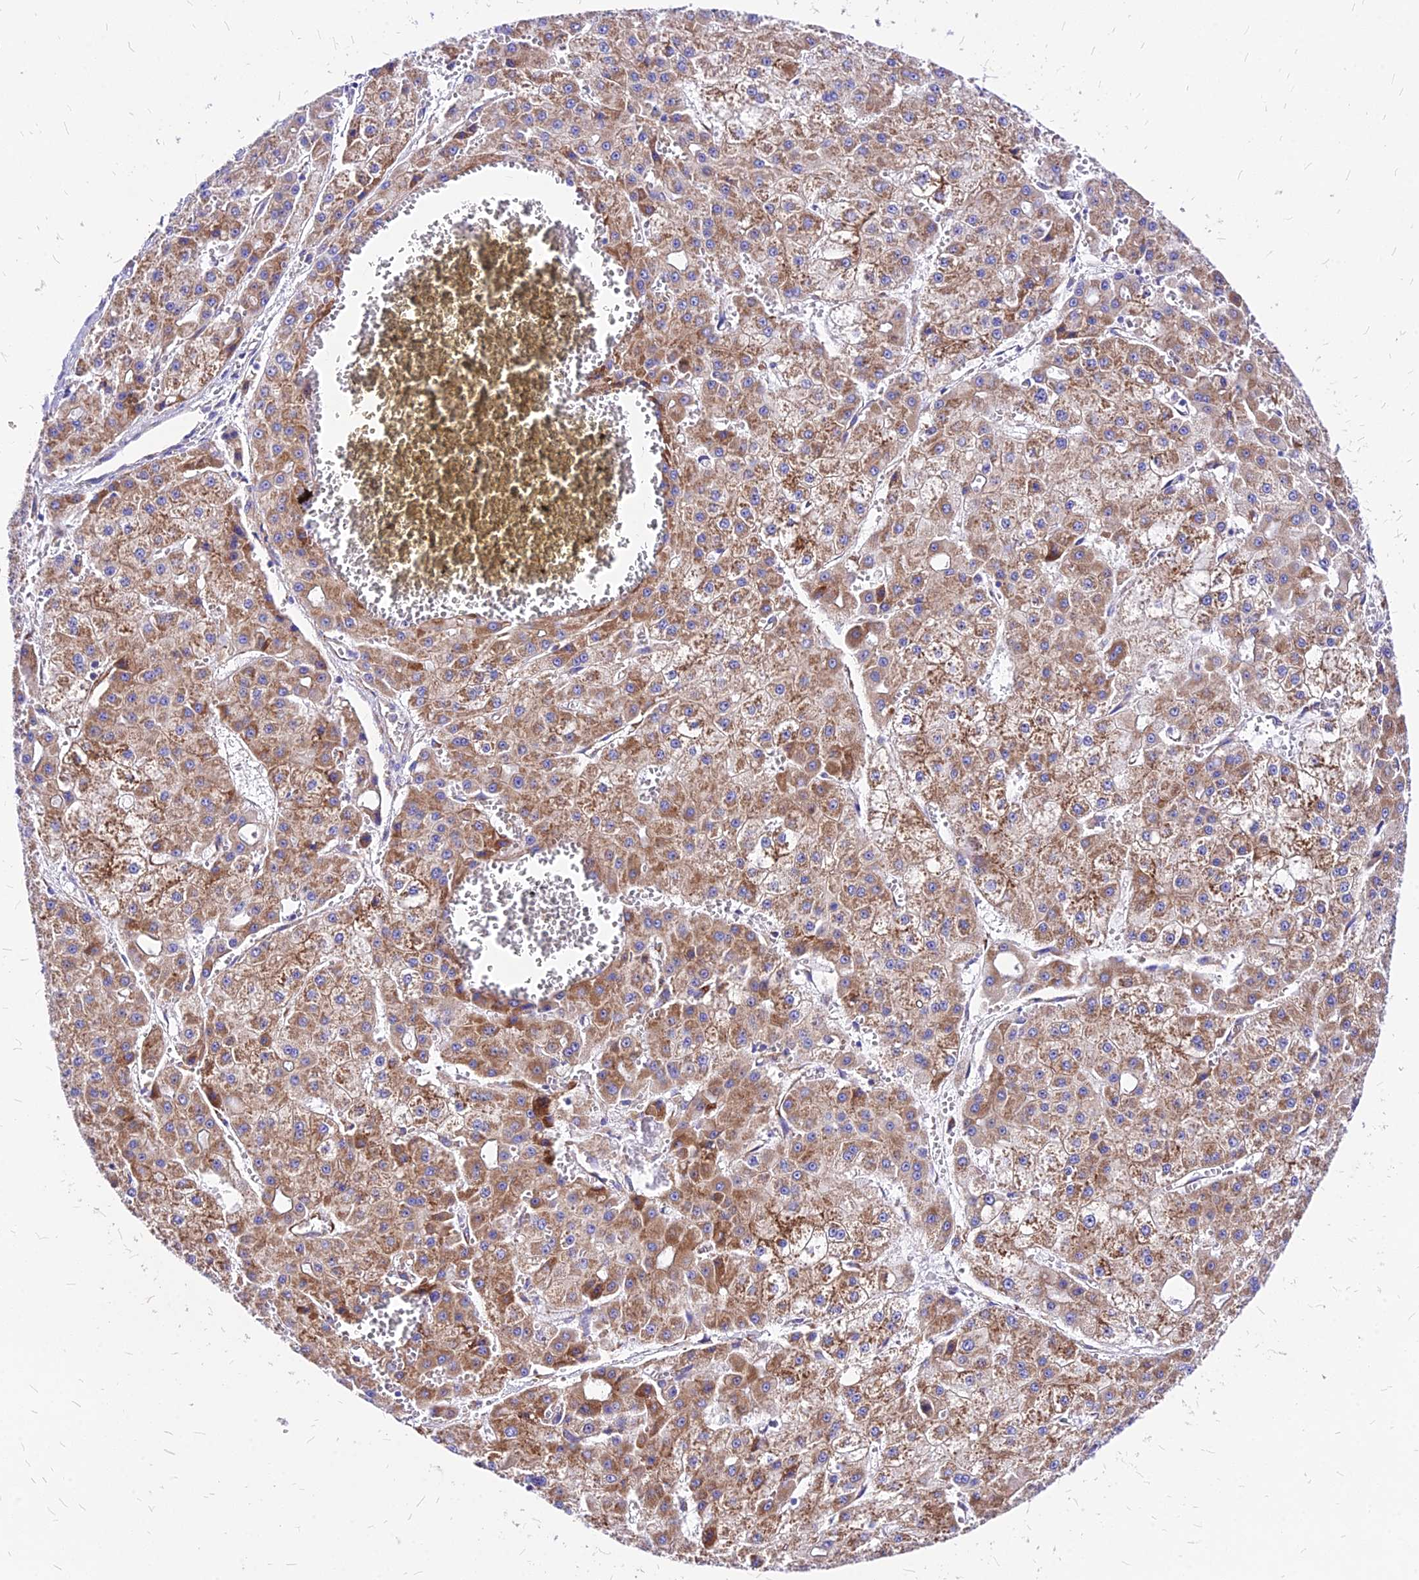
{"staining": {"intensity": "moderate", "quantity": ">75%", "location": "cytoplasmic/membranous"}, "tissue": "liver cancer", "cell_type": "Tumor cells", "image_type": "cancer", "snomed": [{"axis": "morphology", "description": "Carcinoma, Hepatocellular, NOS"}, {"axis": "topography", "description": "Liver"}], "caption": "IHC of hepatocellular carcinoma (liver) shows medium levels of moderate cytoplasmic/membranous staining in approximately >75% of tumor cells.", "gene": "RPL19", "patient": {"sex": "male", "age": 47}}